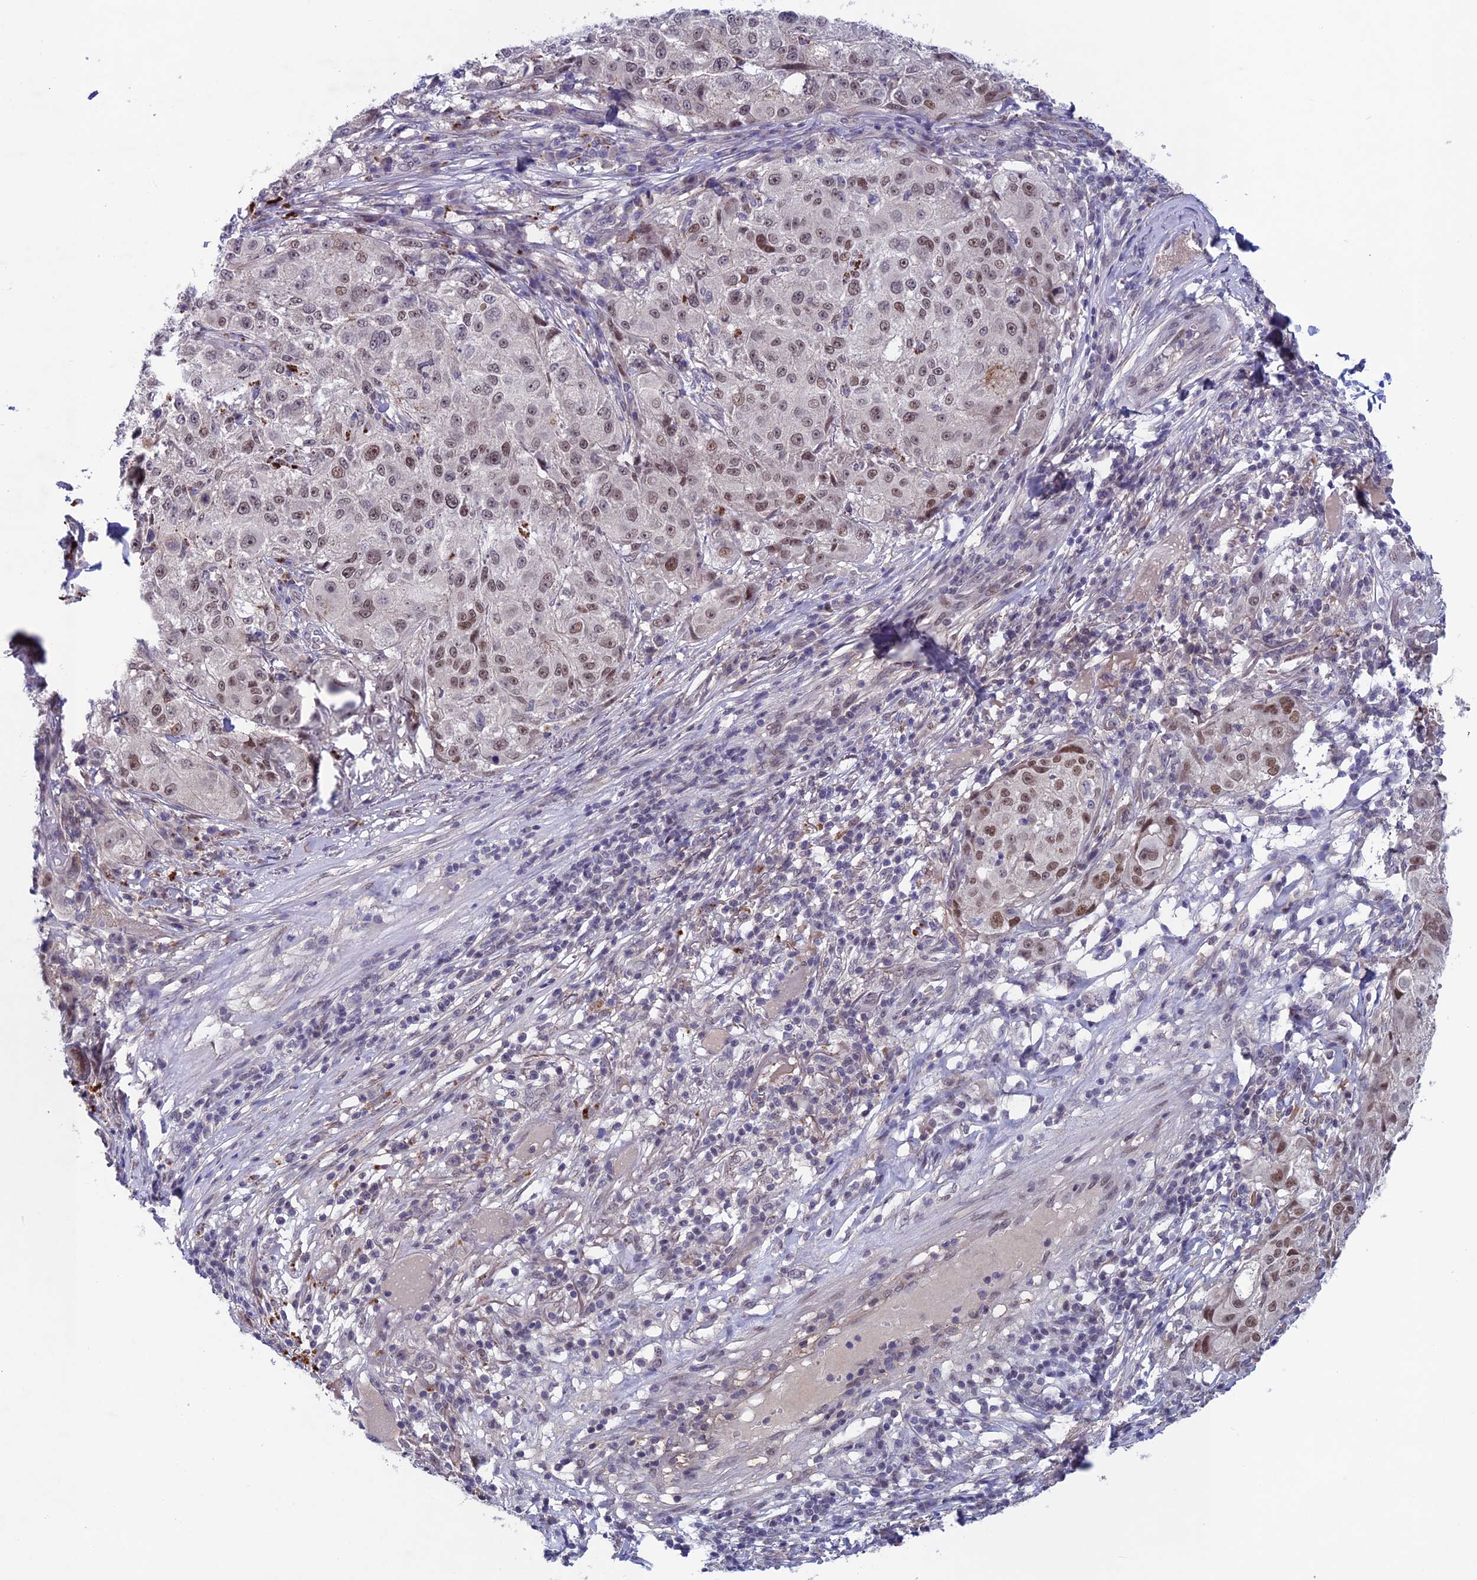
{"staining": {"intensity": "moderate", "quantity": "<25%", "location": "nuclear"}, "tissue": "melanoma", "cell_type": "Tumor cells", "image_type": "cancer", "snomed": [{"axis": "morphology", "description": "Necrosis, NOS"}, {"axis": "morphology", "description": "Malignant melanoma, NOS"}, {"axis": "topography", "description": "Skin"}], "caption": "An immunohistochemistry photomicrograph of tumor tissue is shown. Protein staining in brown shows moderate nuclear positivity in malignant melanoma within tumor cells. (Stains: DAB (3,3'-diaminobenzidine) in brown, nuclei in blue, Microscopy: brightfield microscopy at high magnification).", "gene": "FKBPL", "patient": {"sex": "female", "age": 87}}